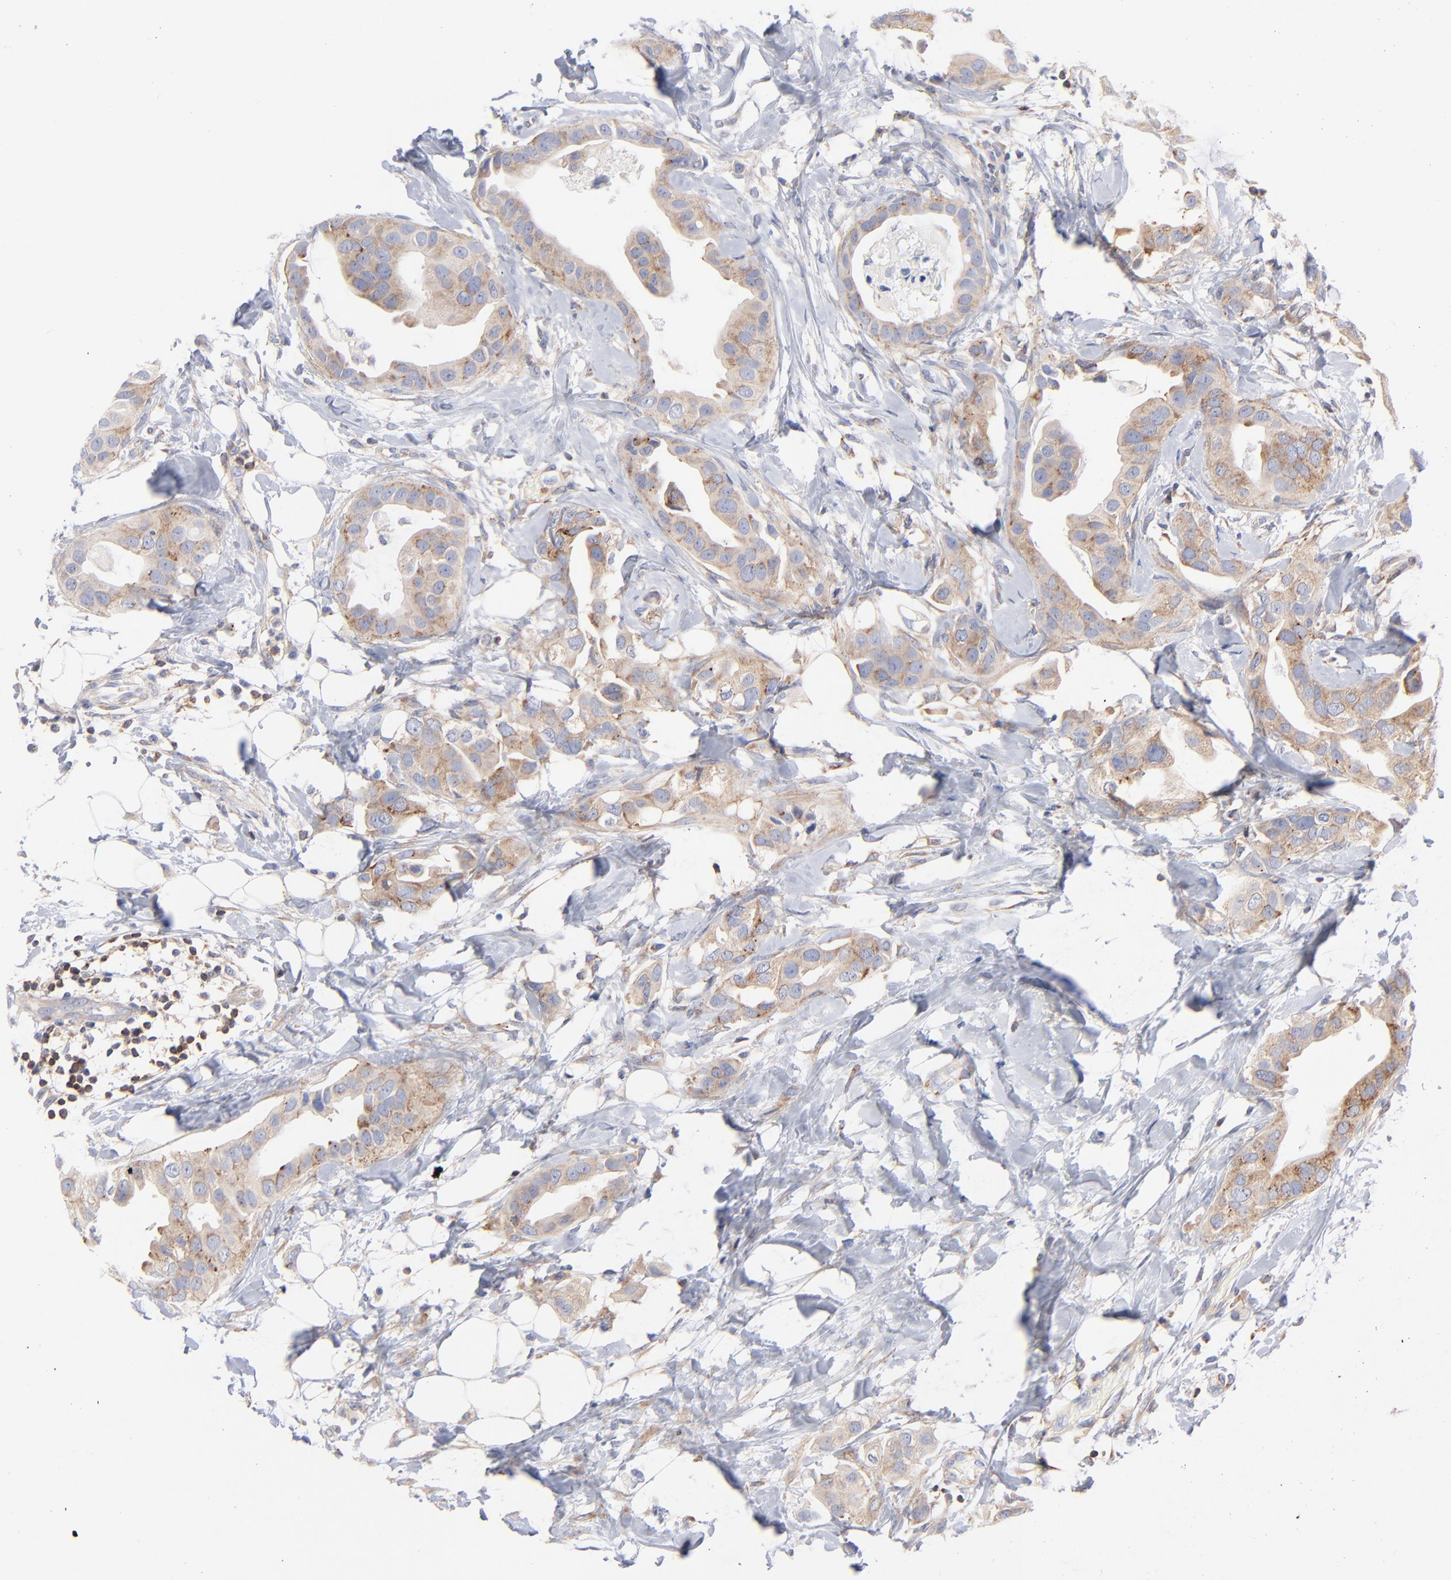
{"staining": {"intensity": "weak", "quantity": ">75%", "location": "cytoplasmic/membranous"}, "tissue": "breast cancer", "cell_type": "Tumor cells", "image_type": "cancer", "snomed": [{"axis": "morphology", "description": "Duct carcinoma"}, {"axis": "topography", "description": "Breast"}], "caption": "A histopathology image of breast cancer stained for a protein reveals weak cytoplasmic/membranous brown staining in tumor cells. Using DAB (brown) and hematoxylin (blue) stains, captured at high magnification using brightfield microscopy.", "gene": "SEPTIN6", "patient": {"sex": "female", "age": 40}}